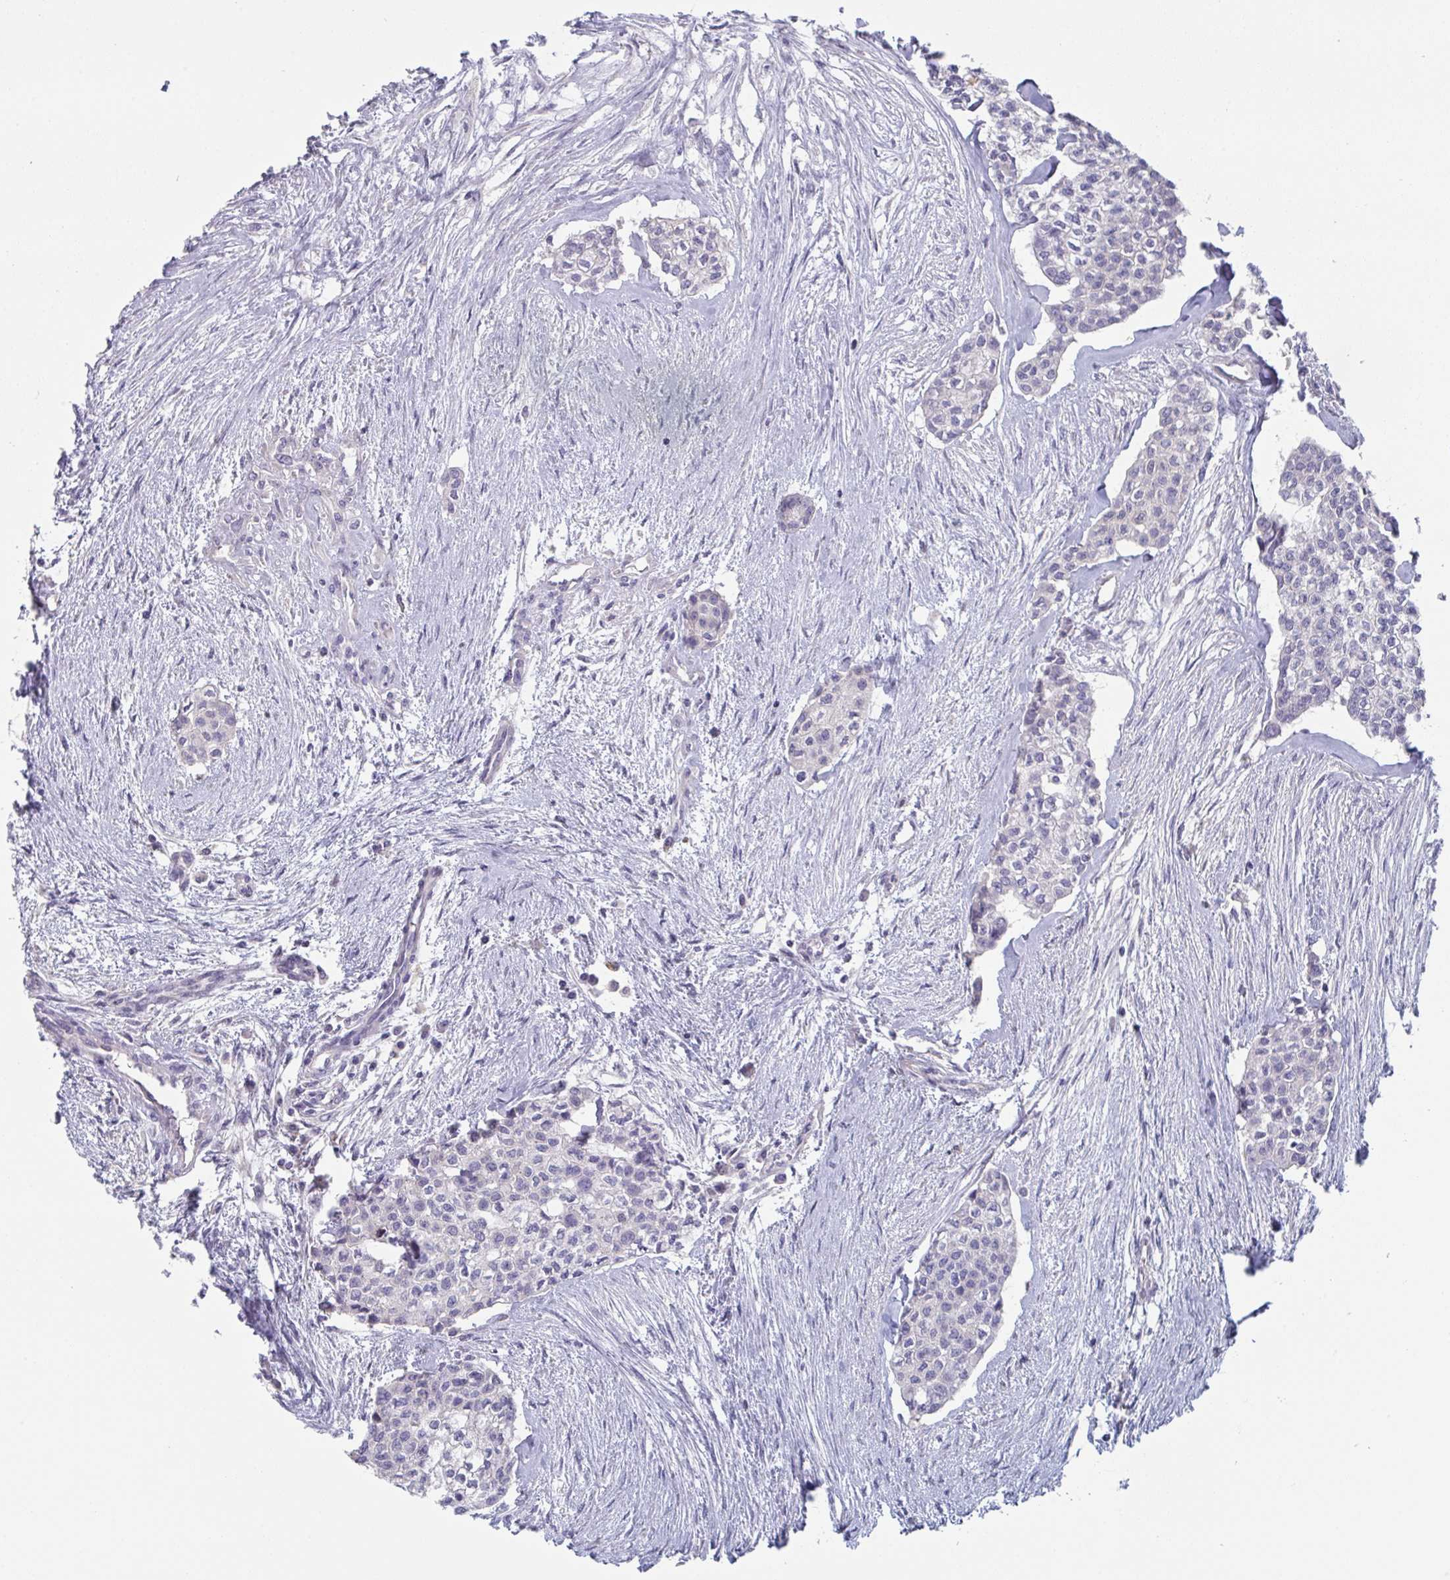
{"staining": {"intensity": "negative", "quantity": "none", "location": "none"}, "tissue": "head and neck cancer", "cell_type": "Tumor cells", "image_type": "cancer", "snomed": [{"axis": "morphology", "description": "Adenocarcinoma, NOS"}, {"axis": "topography", "description": "Head-Neck"}], "caption": "Immunohistochemistry histopathology image of head and neck adenocarcinoma stained for a protein (brown), which exhibits no staining in tumor cells.", "gene": "PTPRD", "patient": {"sex": "male", "age": 81}}